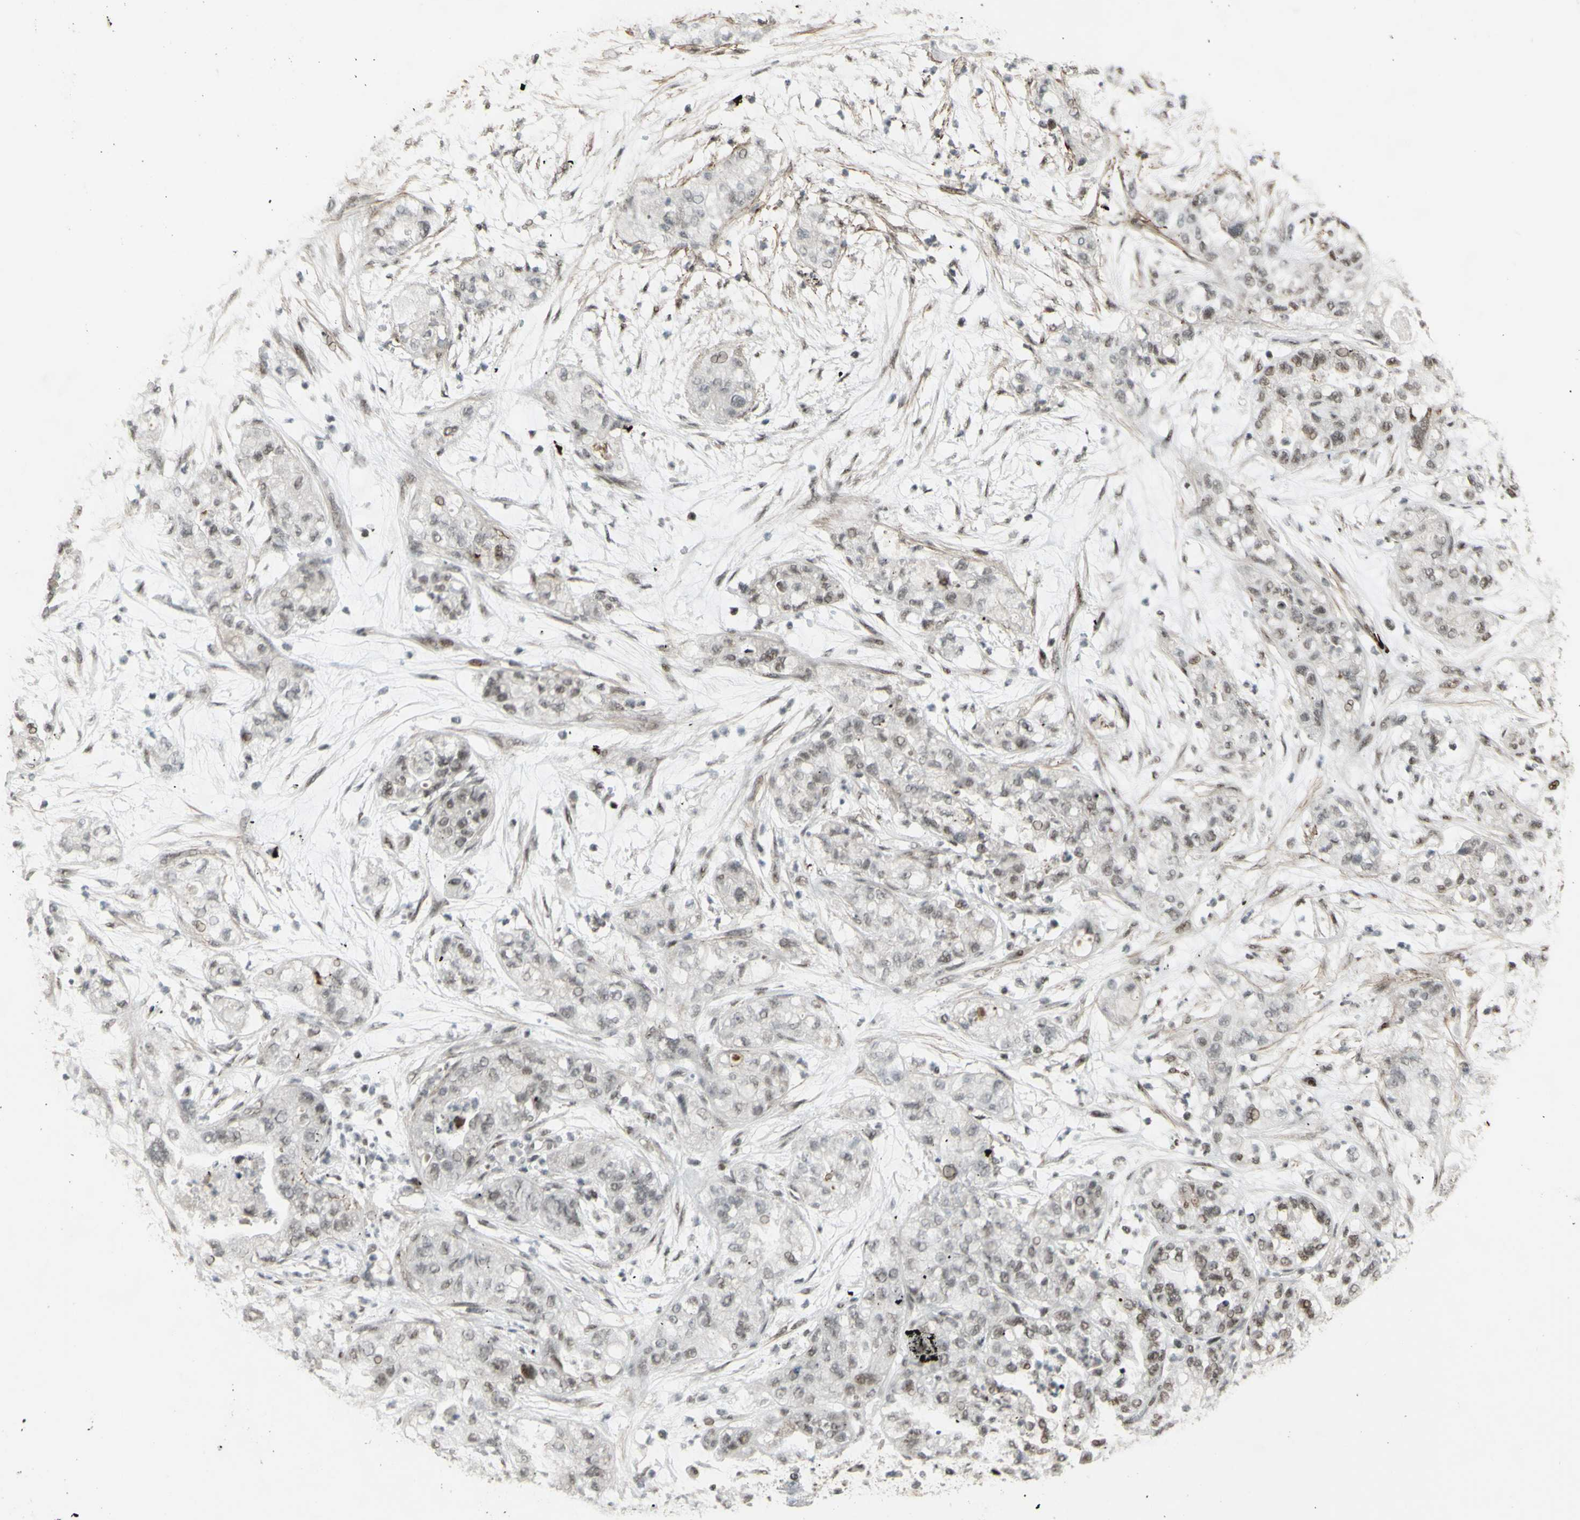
{"staining": {"intensity": "weak", "quantity": "25%-75%", "location": "nuclear"}, "tissue": "pancreatic cancer", "cell_type": "Tumor cells", "image_type": "cancer", "snomed": [{"axis": "morphology", "description": "Adenocarcinoma, NOS"}, {"axis": "topography", "description": "Pancreas"}], "caption": "Brown immunohistochemical staining in human pancreatic cancer displays weak nuclear staining in approximately 25%-75% of tumor cells.", "gene": "SUPT6H", "patient": {"sex": "female", "age": 78}}